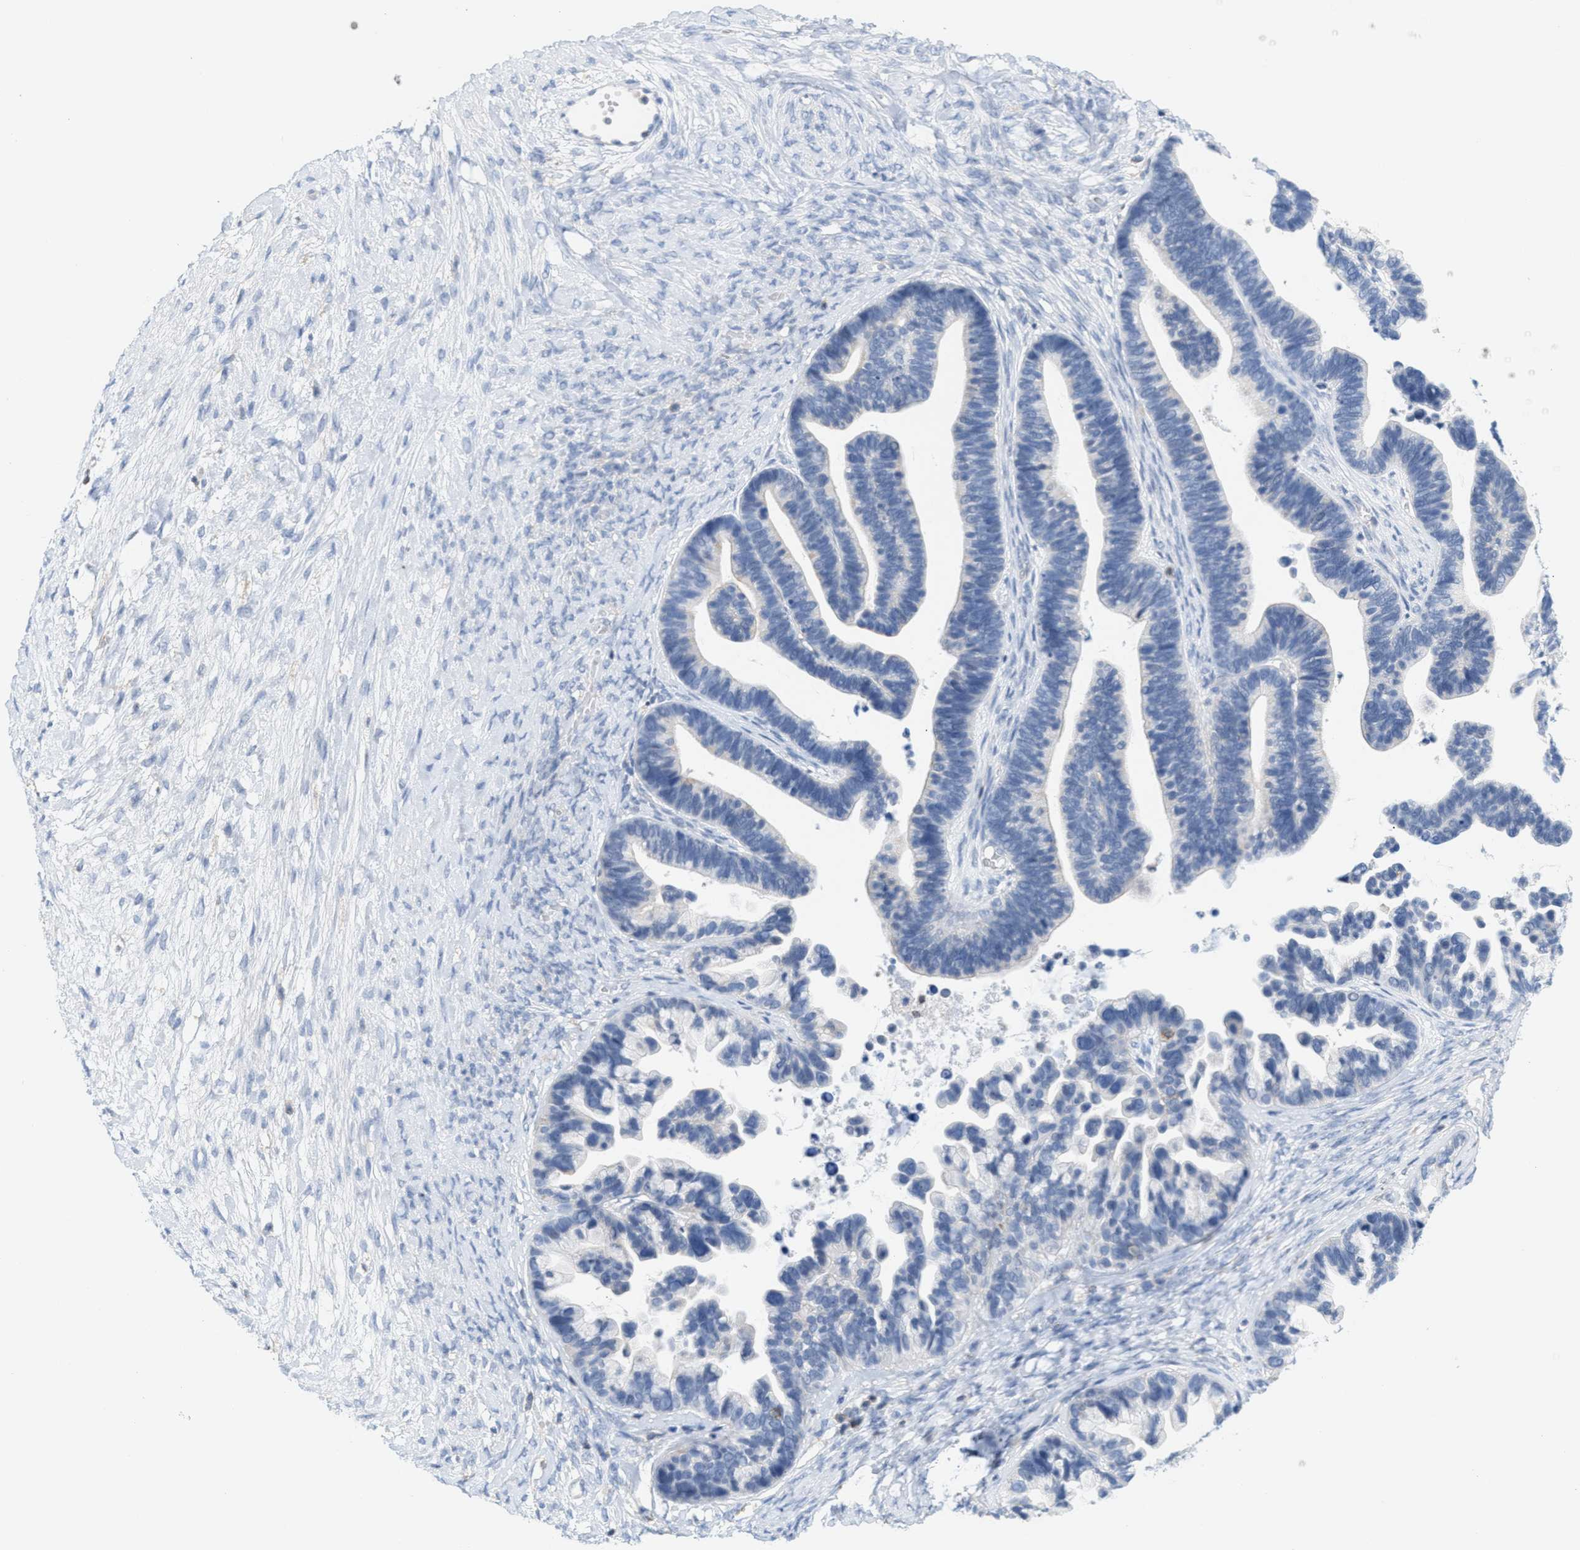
{"staining": {"intensity": "negative", "quantity": "none", "location": "none"}, "tissue": "ovarian cancer", "cell_type": "Tumor cells", "image_type": "cancer", "snomed": [{"axis": "morphology", "description": "Cystadenocarcinoma, serous, NOS"}, {"axis": "topography", "description": "Ovary"}], "caption": "An immunohistochemistry (IHC) micrograph of serous cystadenocarcinoma (ovarian) is shown. There is no staining in tumor cells of serous cystadenocarcinoma (ovarian).", "gene": "IL16", "patient": {"sex": "female", "age": 56}}